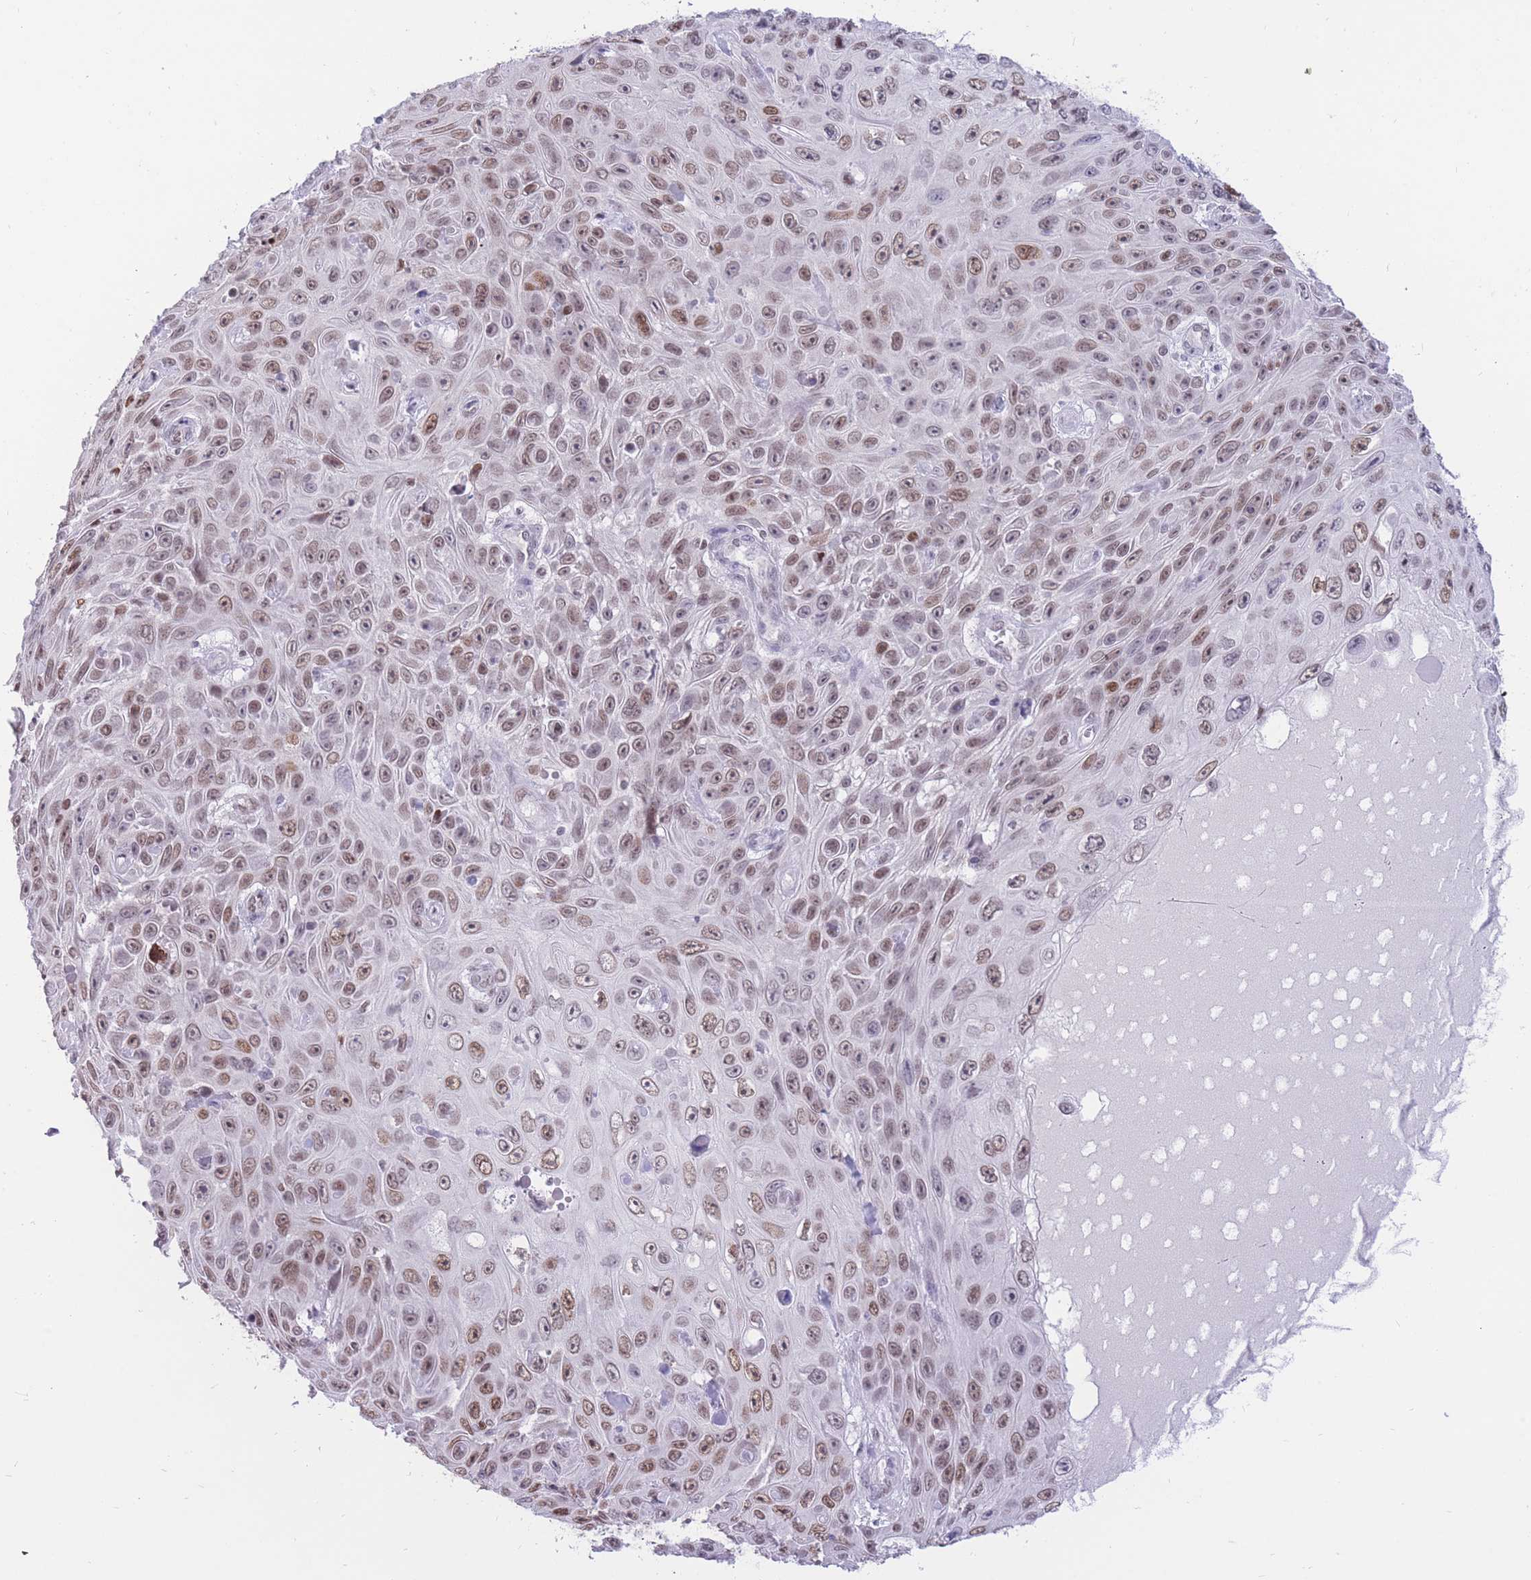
{"staining": {"intensity": "moderate", "quantity": ">75%", "location": "nuclear"}, "tissue": "skin cancer", "cell_type": "Tumor cells", "image_type": "cancer", "snomed": [{"axis": "morphology", "description": "Squamous cell carcinoma, NOS"}, {"axis": "topography", "description": "Skin"}], "caption": "There is medium levels of moderate nuclear staining in tumor cells of skin cancer (squamous cell carcinoma), as demonstrated by immunohistochemical staining (brown color).", "gene": "HMGN1", "patient": {"sex": "male", "age": 82}}